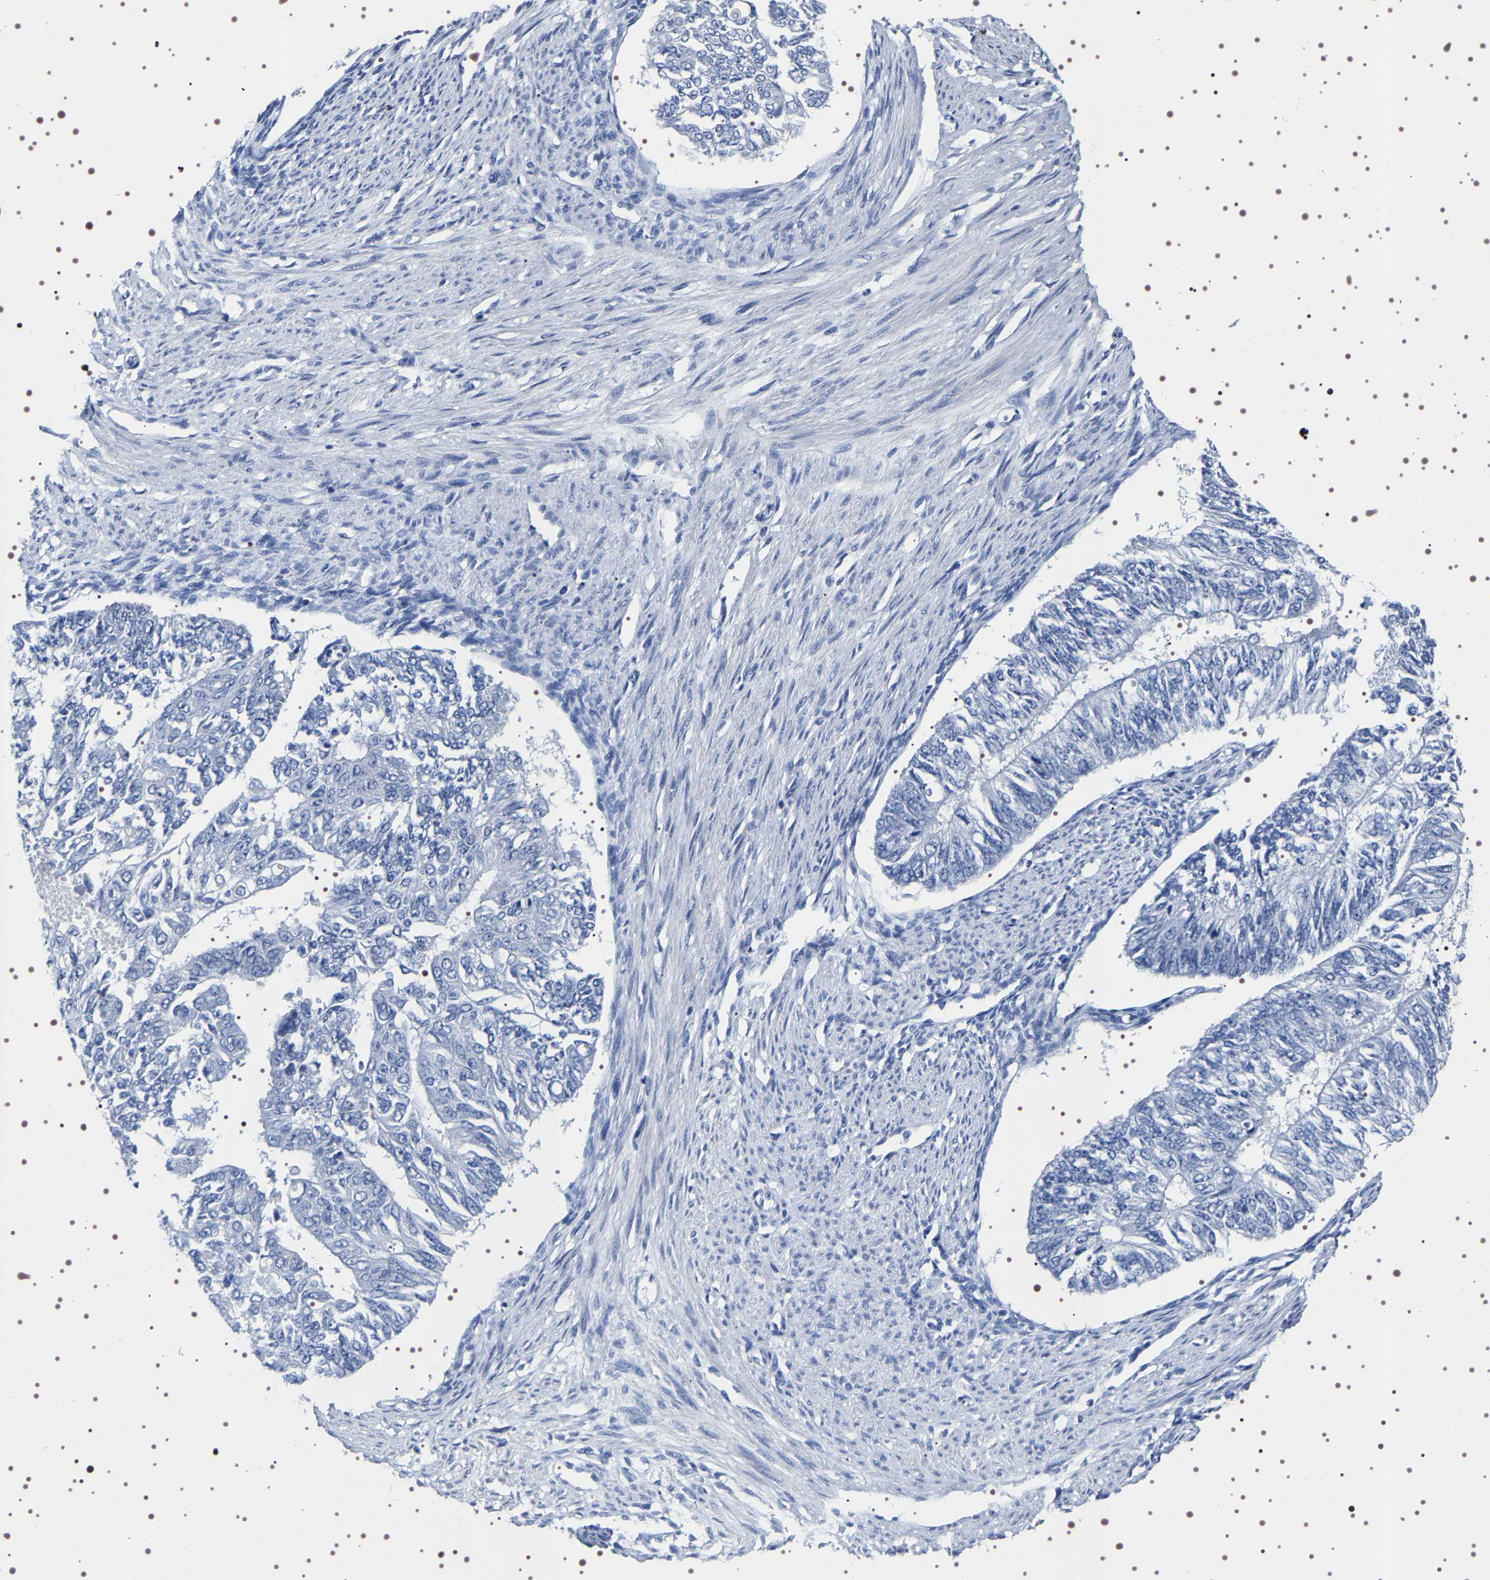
{"staining": {"intensity": "negative", "quantity": "none", "location": "none"}, "tissue": "endometrial cancer", "cell_type": "Tumor cells", "image_type": "cancer", "snomed": [{"axis": "morphology", "description": "Adenocarcinoma, NOS"}, {"axis": "topography", "description": "Endometrium"}], "caption": "DAB (3,3'-diaminobenzidine) immunohistochemical staining of human endometrial cancer (adenocarcinoma) displays no significant expression in tumor cells.", "gene": "UBQLN3", "patient": {"sex": "female", "age": 32}}